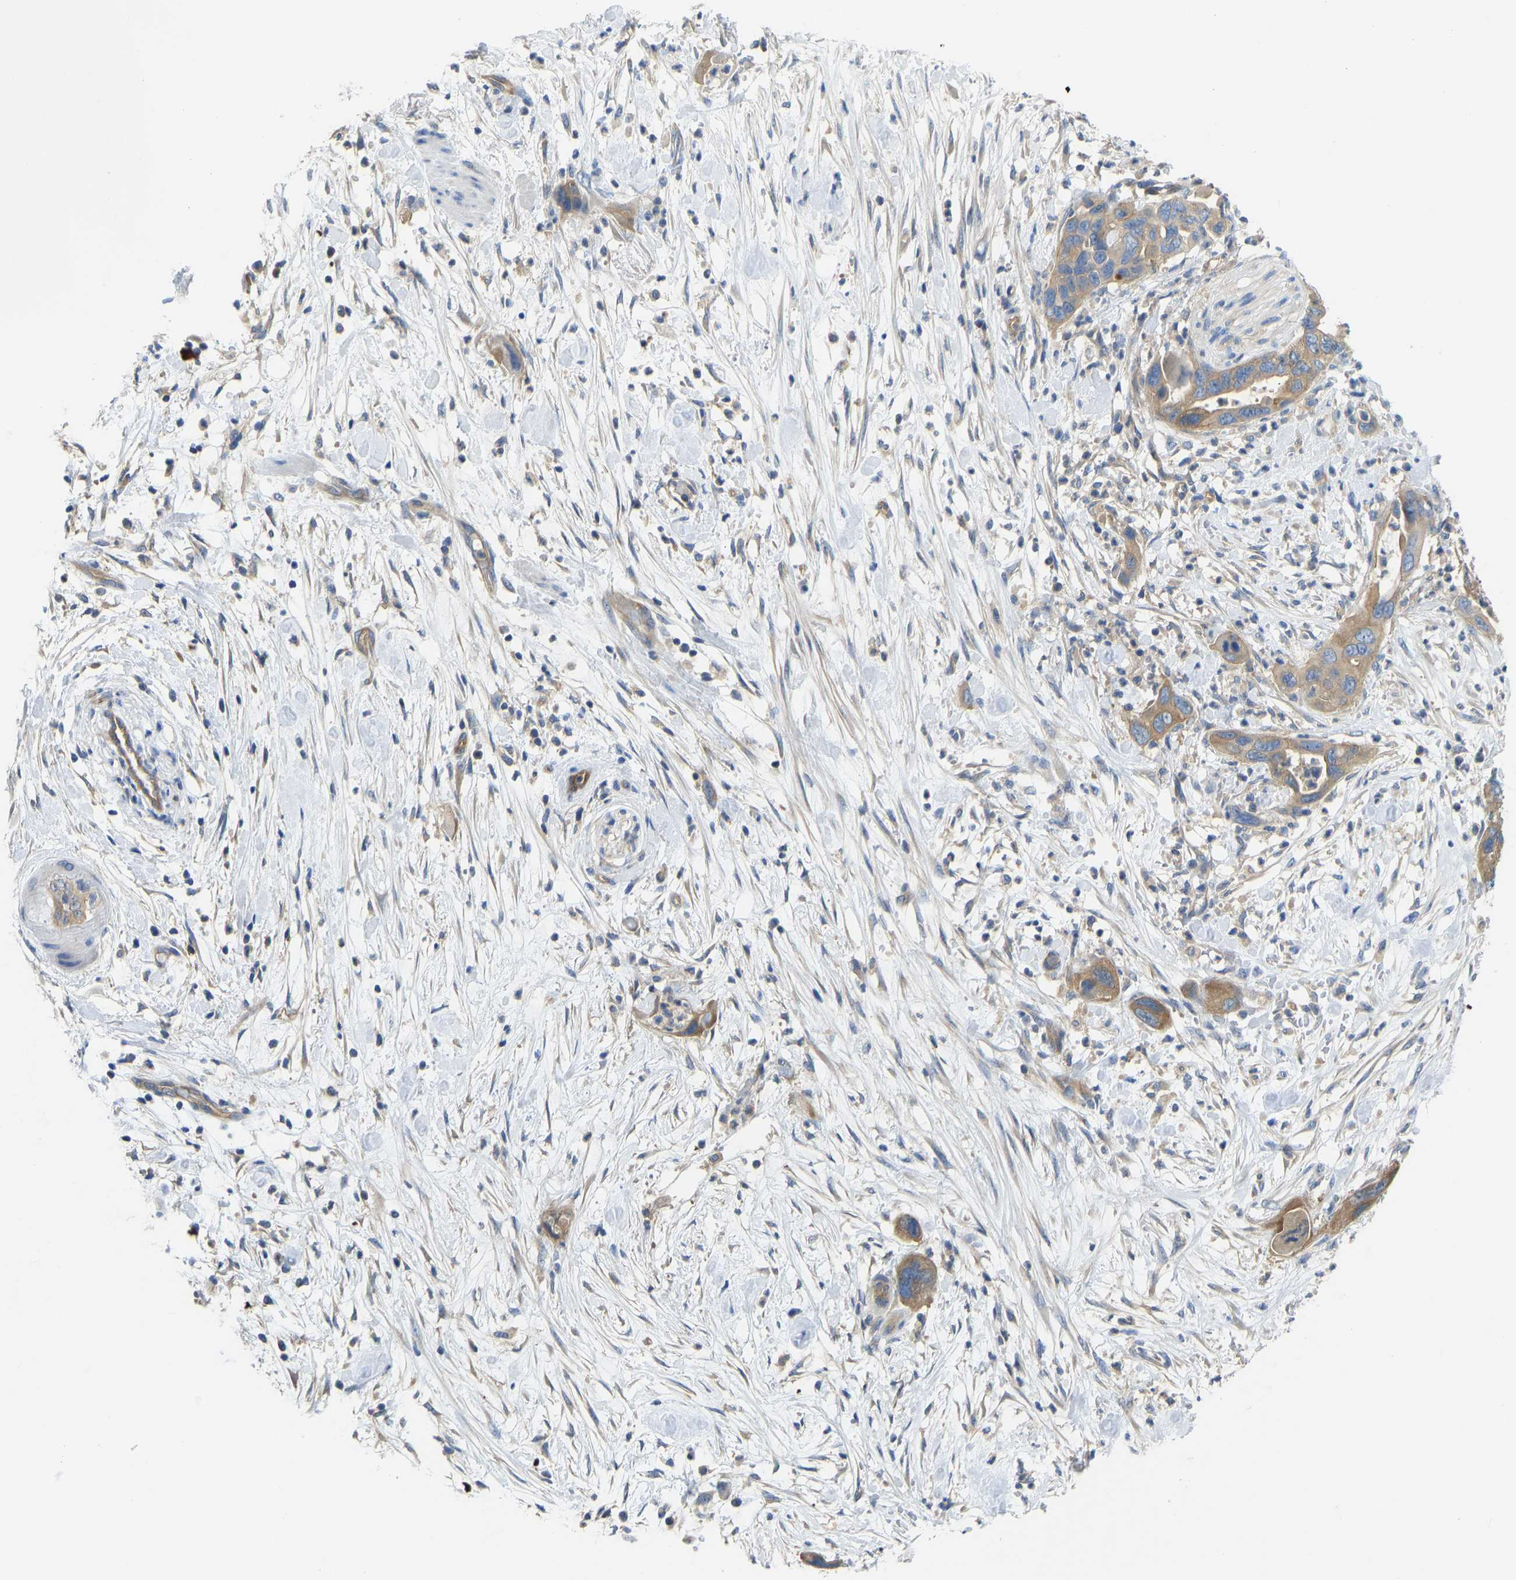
{"staining": {"intensity": "moderate", "quantity": ">75%", "location": "cytoplasmic/membranous"}, "tissue": "pancreatic cancer", "cell_type": "Tumor cells", "image_type": "cancer", "snomed": [{"axis": "morphology", "description": "Adenocarcinoma, NOS"}, {"axis": "topography", "description": "Pancreas"}], "caption": "Approximately >75% of tumor cells in pancreatic cancer display moderate cytoplasmic/membranous protein positivity as visualized by brown immunohistochemical staining.", "gene": "PPP3CA", "patient": {"sex": "female", "age": 71}}